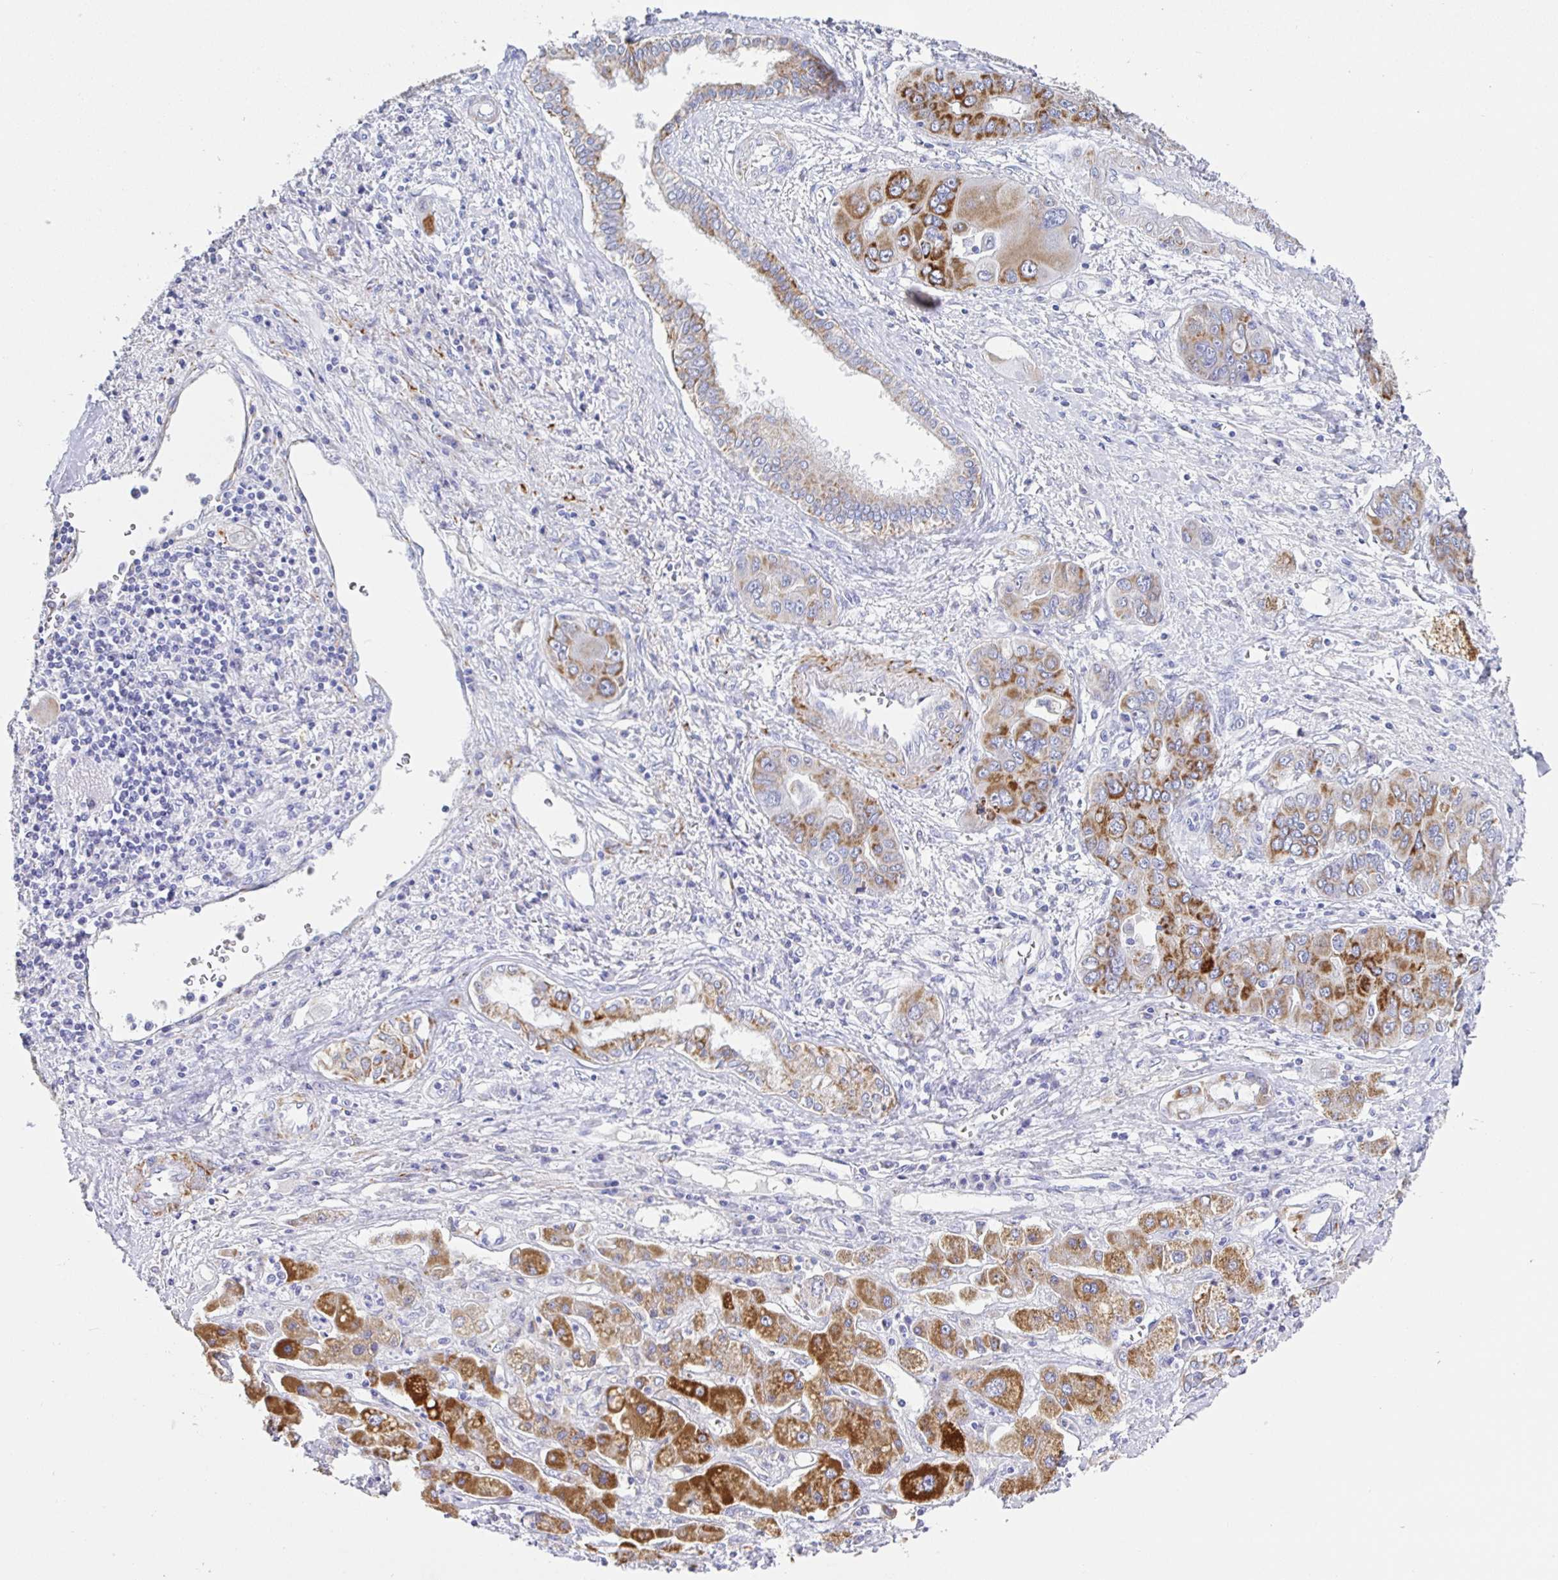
{"staining": {"intensity": "moderate", "quantity": "25%-75%", "location": "cytoplasmic/membranous"}, "tissue": "liver cancer", "cell_type": "Tumor cells", "image_type": "cancer", "snomed": [{"axis": "morphology", "description": "Cholangiocarcinoma"}, {"axis": "topography", "description": "Liver"}], "caption": "Liver cholangiocarcinoma stained for a protein (brown) demonstrates moderate cytoplasmic/membranous positive positivity in approximately 25%-75% of tumor cells.", "gene": "MAOA", "patient": {"sex": "male", "age": 67}}